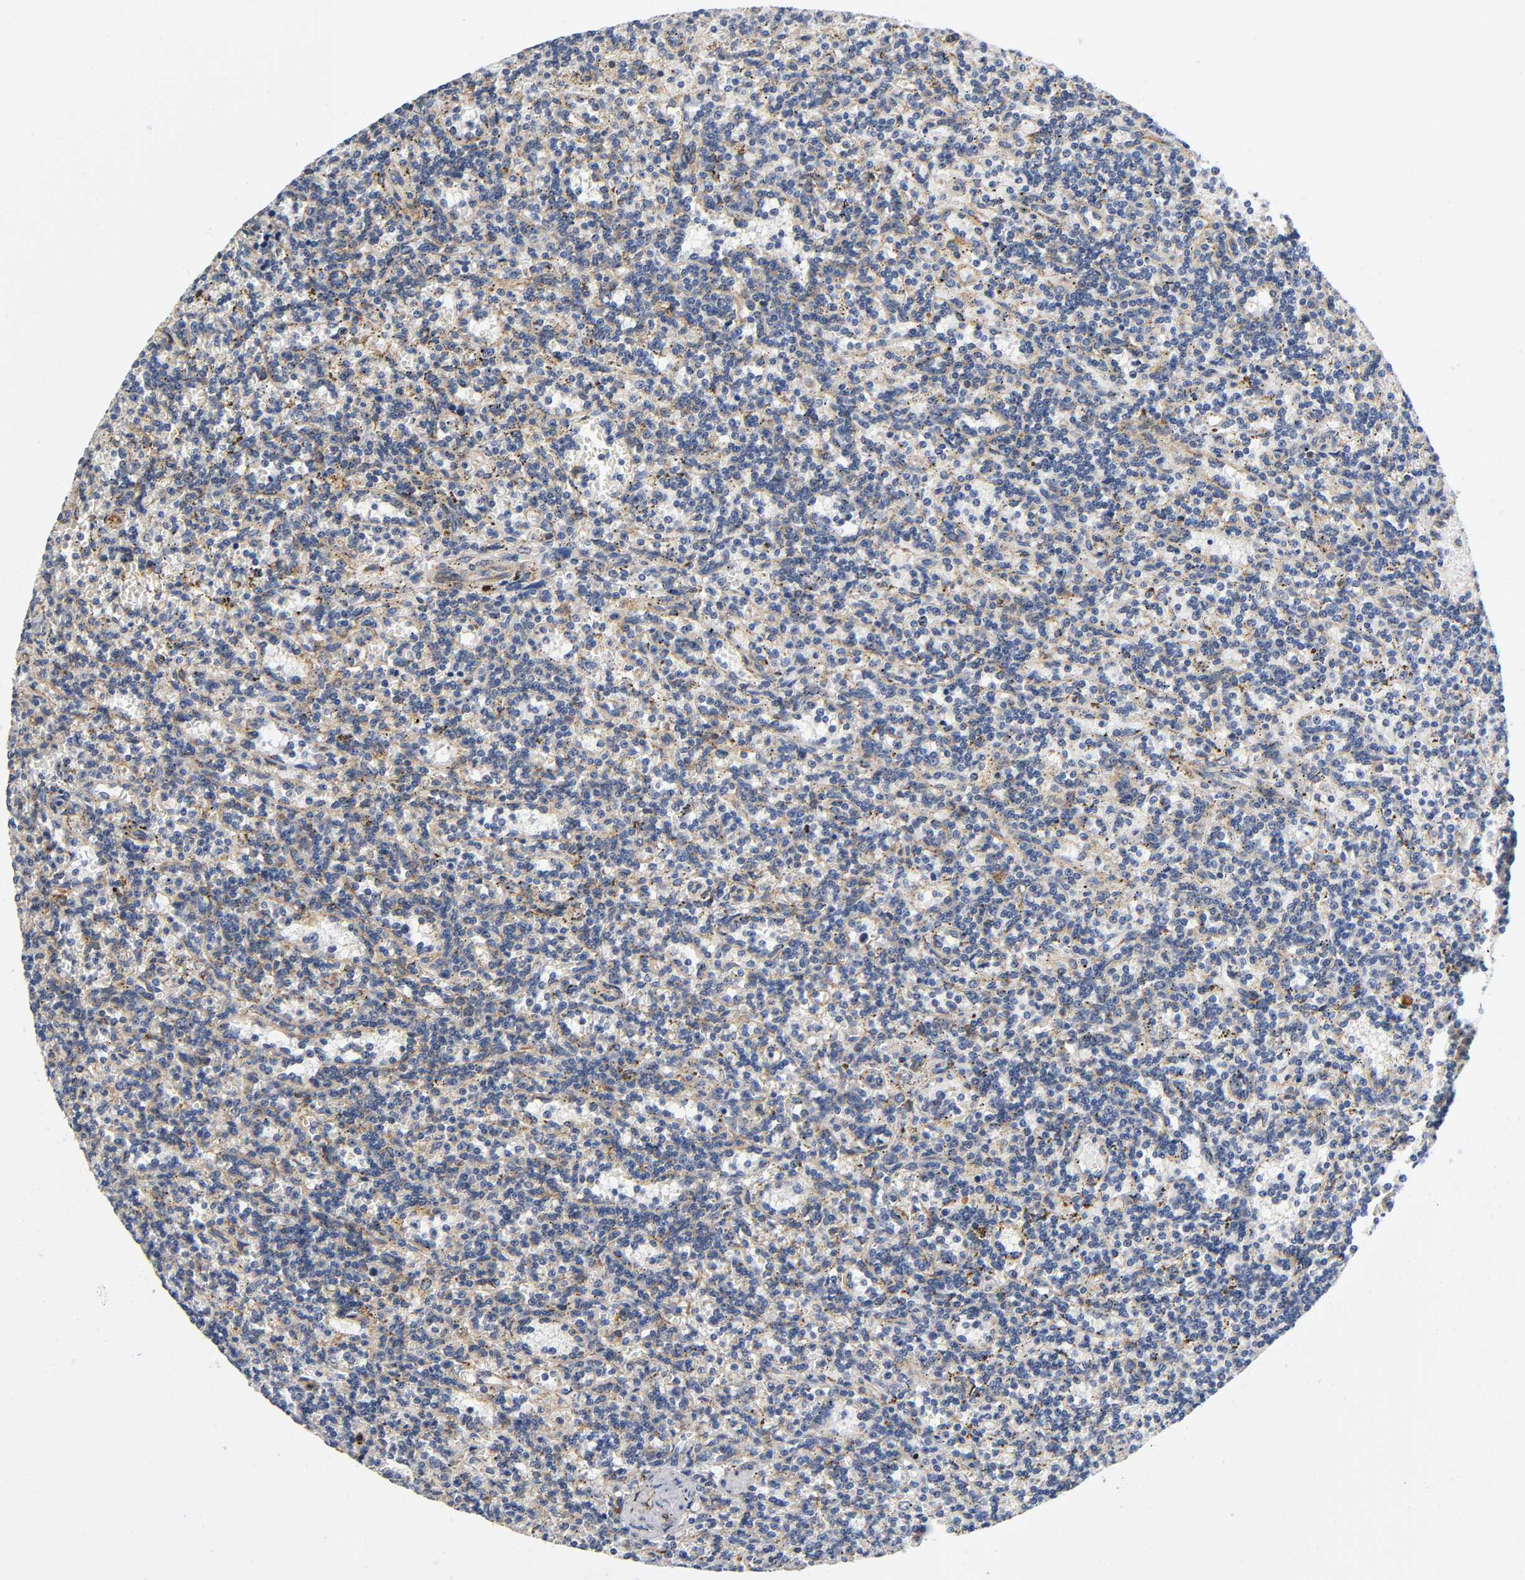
{"staining": {"intensity": "weak", "quantity": "25%-75%", "location": "cytoplasmic/membranous"}, "tissue": "lymphoma", "cell_type": "Tumor cells", "image_type": "cancer", "snomed": [{"axis": "morphology", "description": "Malignant lymphoma, non-Hodgkin's type, Low grade"}, {"axis": "topography", "description": "Spleen"}], "caption": "This photomicrograph displays lymphoma stained with immunohistochemistry to label a protein in brown. The cytoplasmic/membranous of tumor cells show weak positivity for the protein. Nuclei are counter-stained blue.", "gene": "SOS2", "patient": {"sex": "male", "age": 73}}